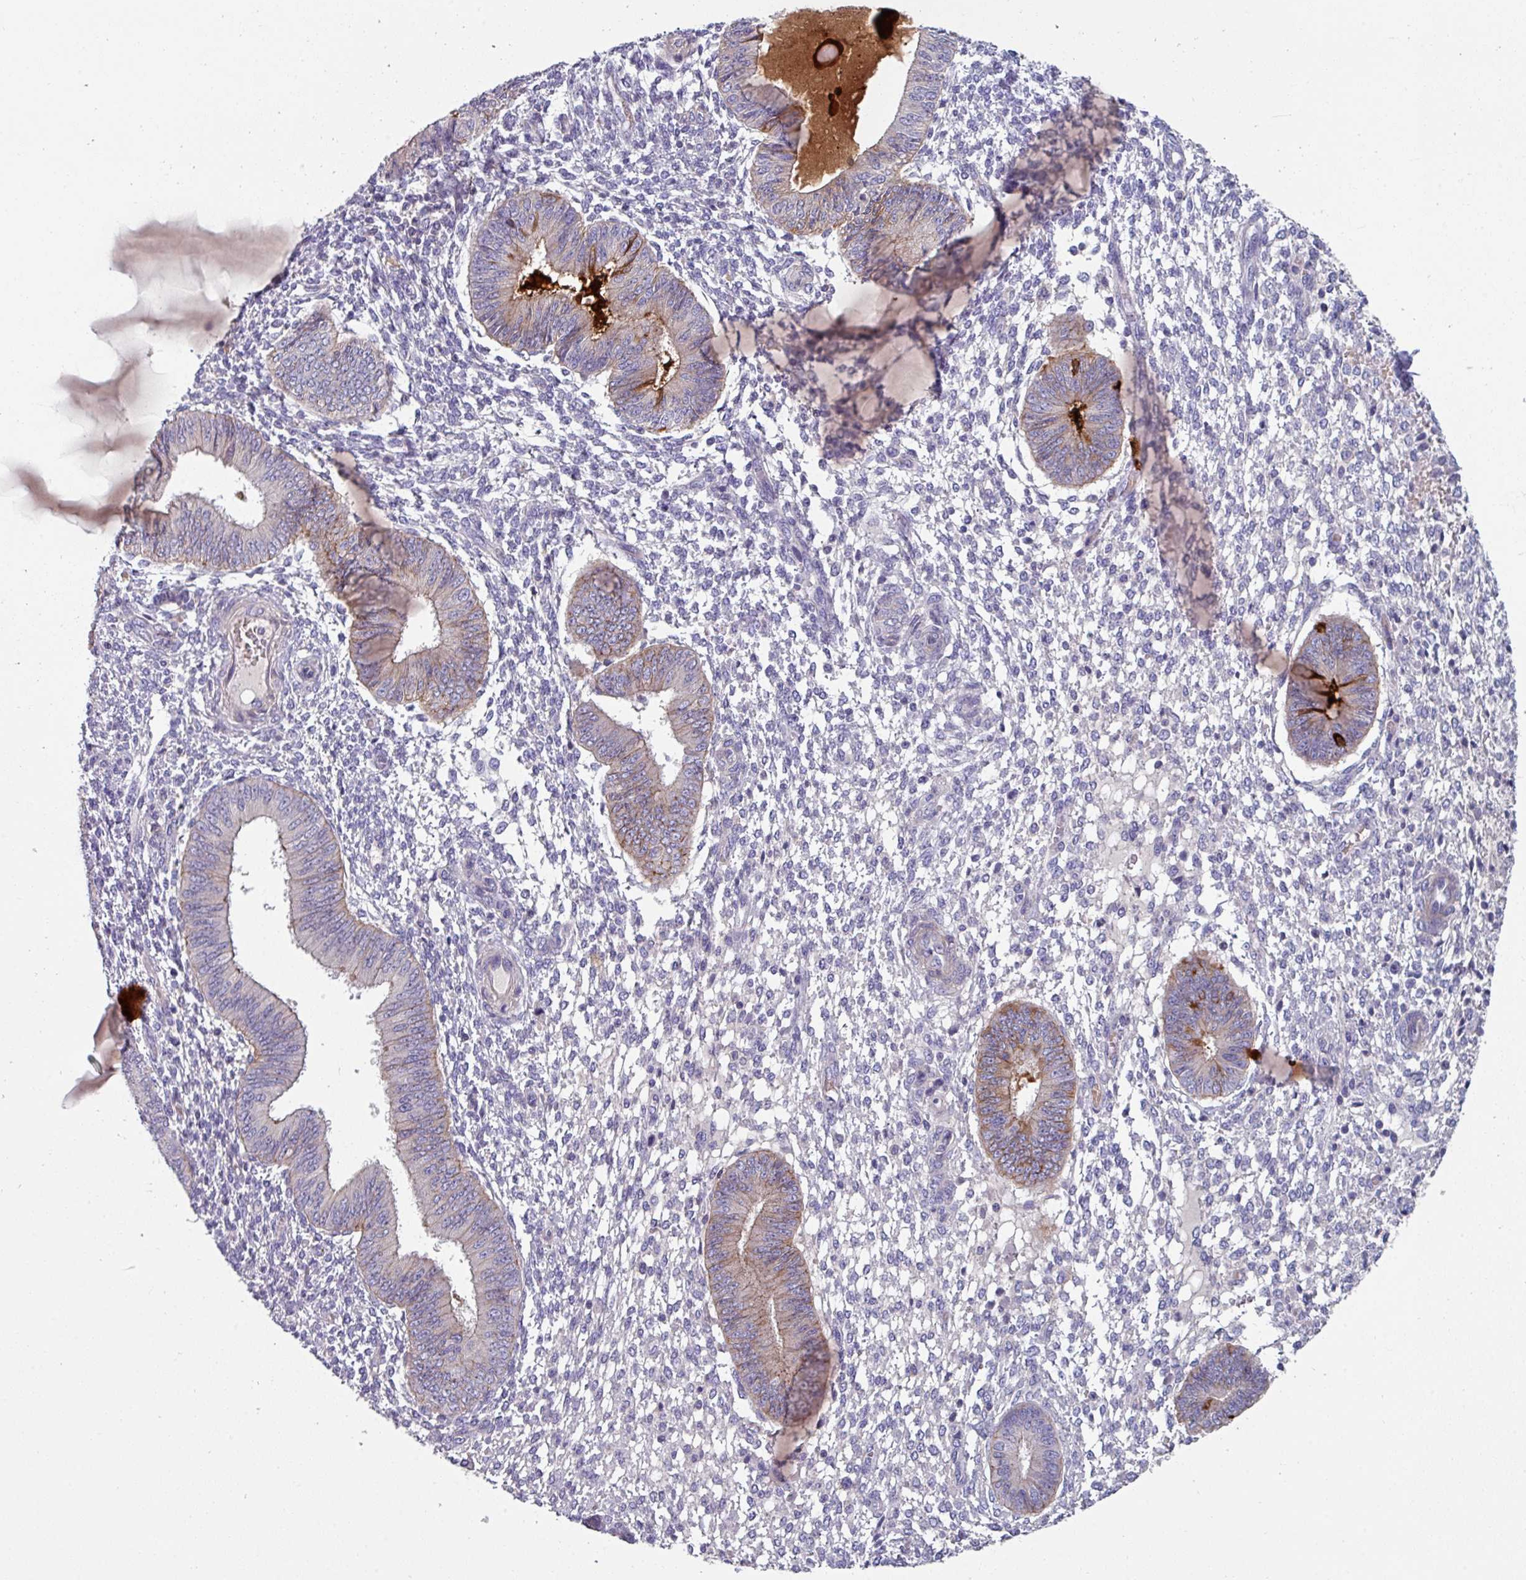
{"staining": {"intensity": "negative", "quantity": "none", "location": "none"}, "tissue": "endometrium", "cell_type": "Cells in endometrial stroma", "image_type": "normal", "snomed": [{"axis": "morphology", "description": "Normal tissue, NOS"}, {"axis": "topography", "description": "Endometrium"}], "caption": "Cells in endometrial stroma show no significant positivity in benign endometrium. (DAB immunohistochemistry (IHC), high magnification).", "gene": "TMEM132A", "patient": {"sex": "female", "age": 49}}